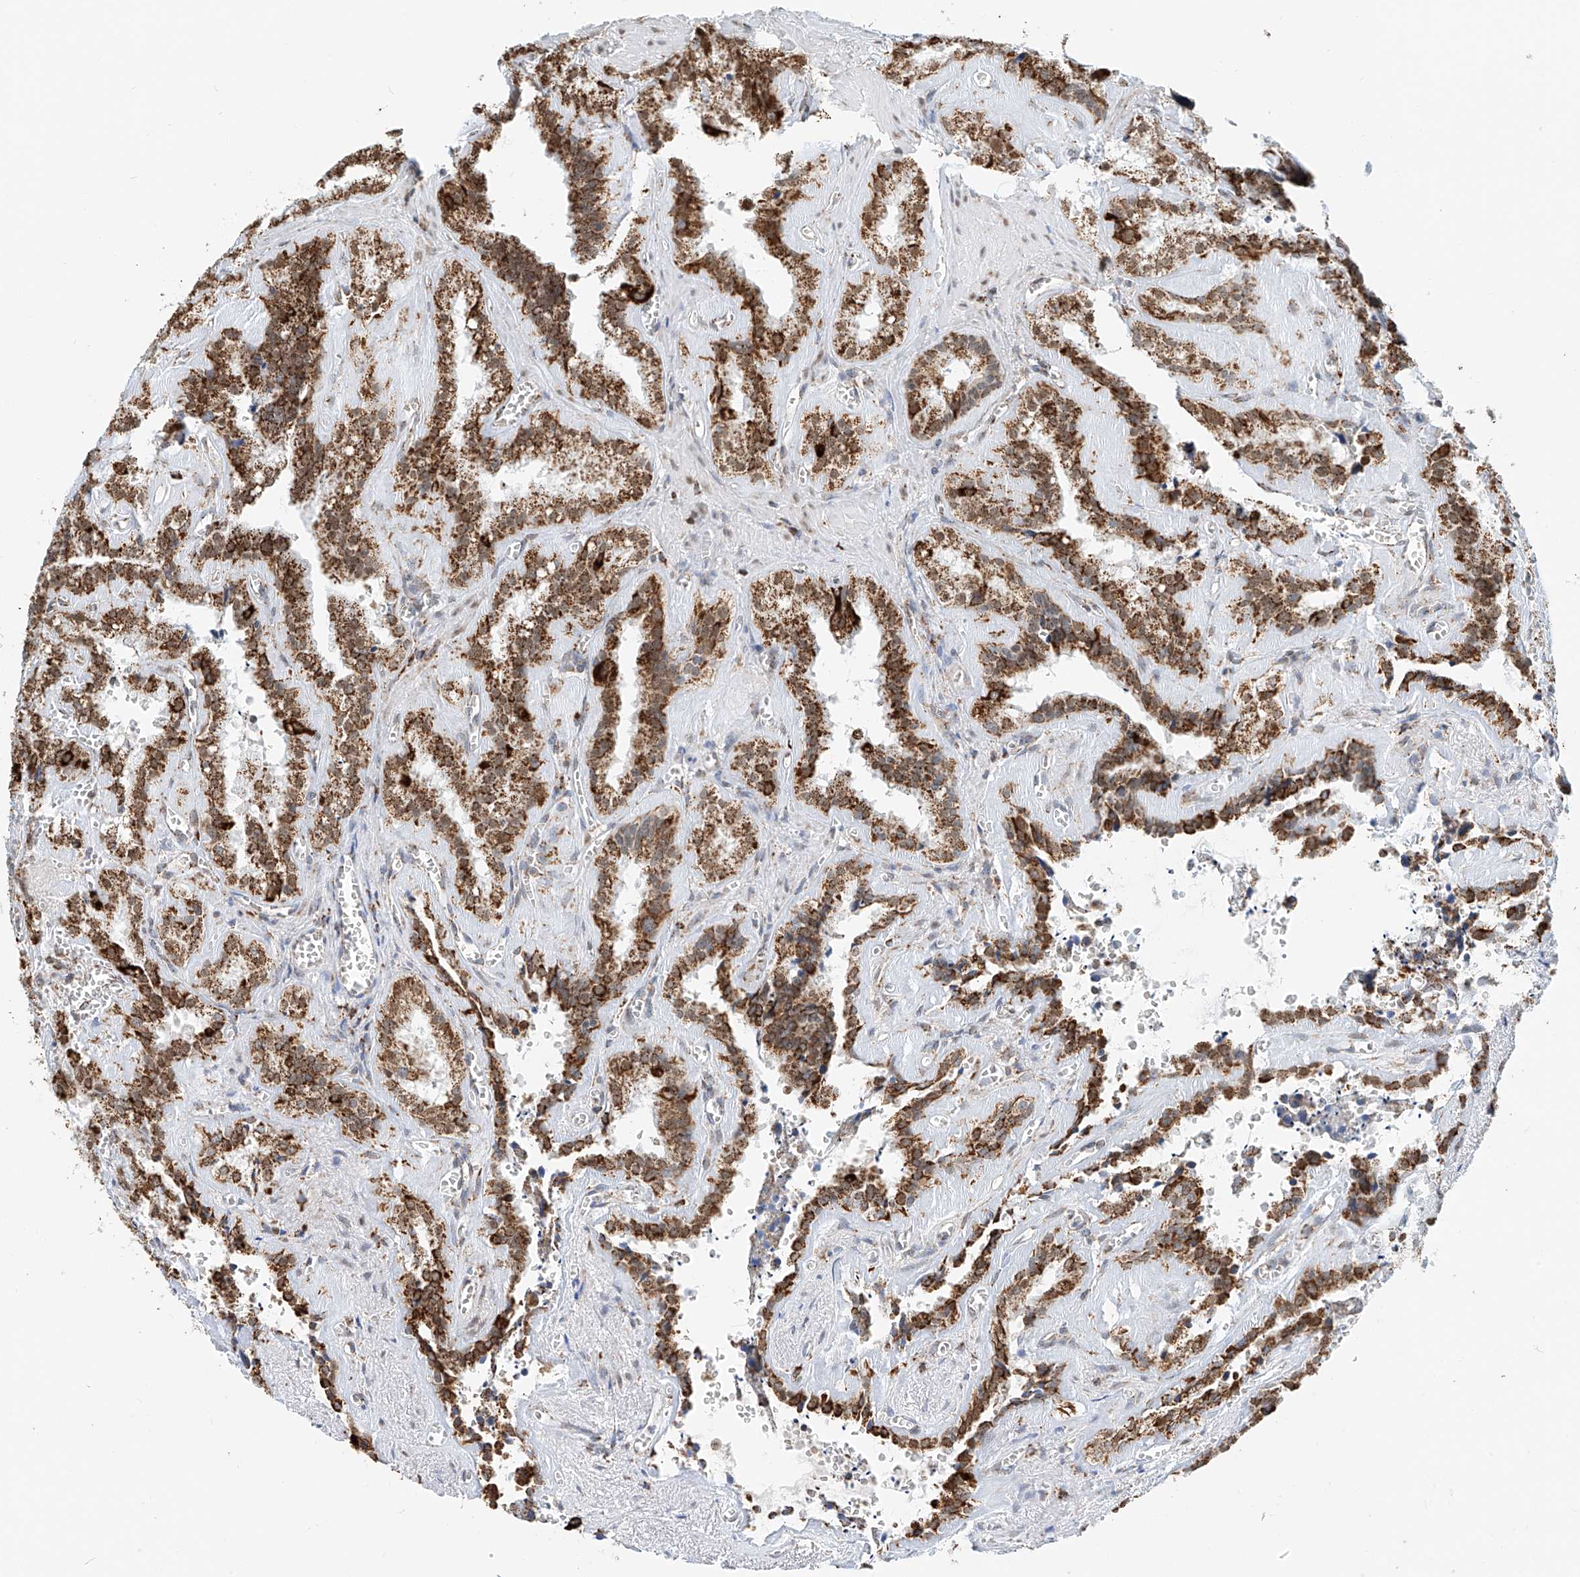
{"staining": {"intensity": "moderate", "quantity": ">75%", "location": "cytoplasmic/membranous"}, "tissue": "seminal vesicle", "cell_type": "Glandular cells", "image_type": "normal", "snomed": [{"axis": "morphology", "description": "Normal tissue, NOS"}, {"axis": "topography", "description": "Prostate"}, {"axis": "topography", "description": "Seminal veicle"}], "caption": "High-magnification brightfield microscopy of unremarkable seminal vesicle stained with DAB (brown) and counterstained with hematoxylin (blue). glandular cells exhibit moderate cytoplasmic/membranous expression is seen in about>75% of cells.", "gene": "PPA2", "patient": {"sex": "male", "age": 59}}